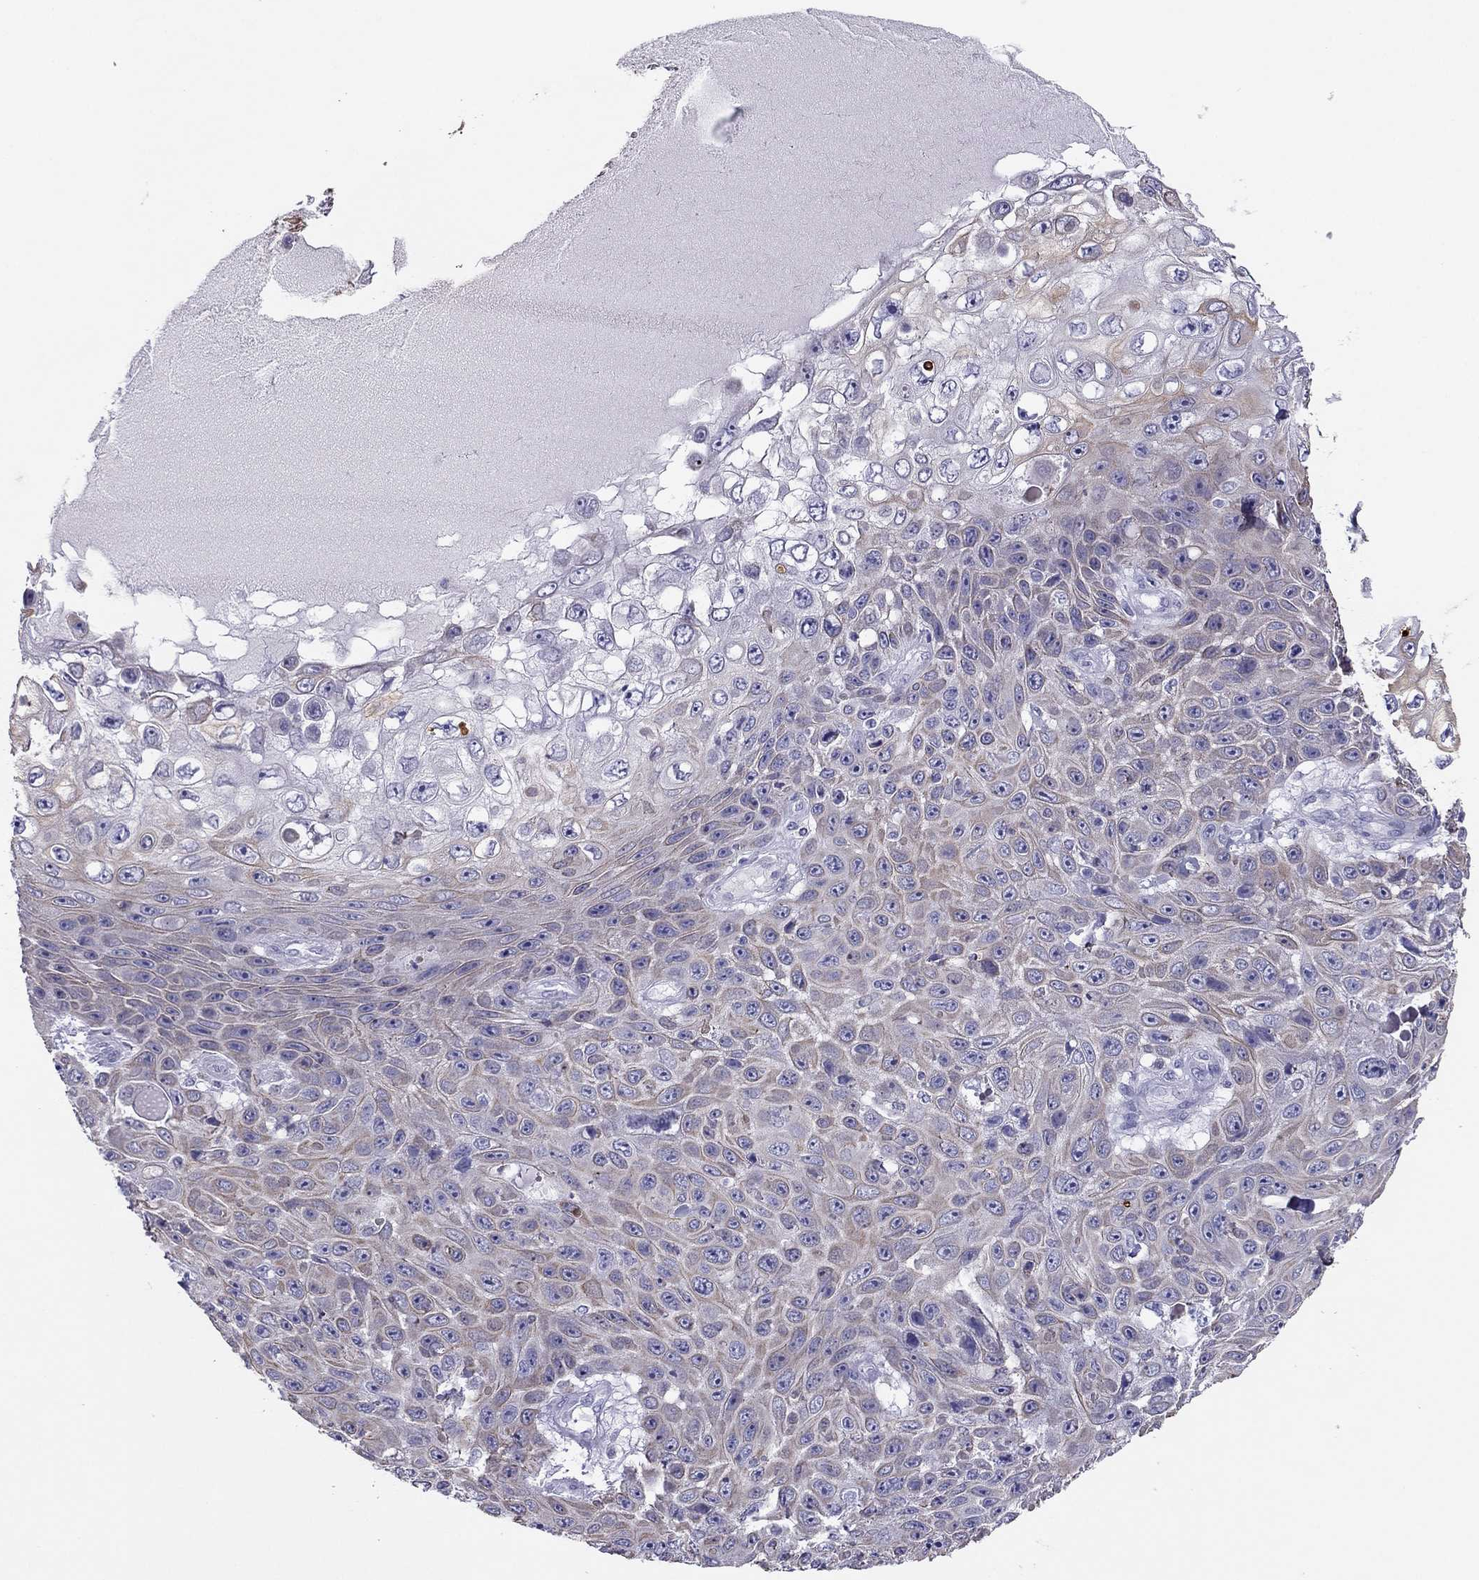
{"staining": {"intensity": "weak", "quantity": ">75%", "location": "cytoplasmic/membranous"}, "tissue": "skin cancer", "cell_type": "Tumor cells", "image_type": "cancer", "snomed": [{"axis": "morphology", "description": "Squamous cell carcinoma, NOS"}, {"axis": "topography", "description": "Skin"}], "caption": "Protein positivity by IHC displays weak cytoplasmic/membranous staining in about >75% of tumor cells in skin cancer. (DAB = brown stain, brightfield microscopy at high magnification).", "gene": "MAEL", "patient": {"sex": "male", "age": 82}}